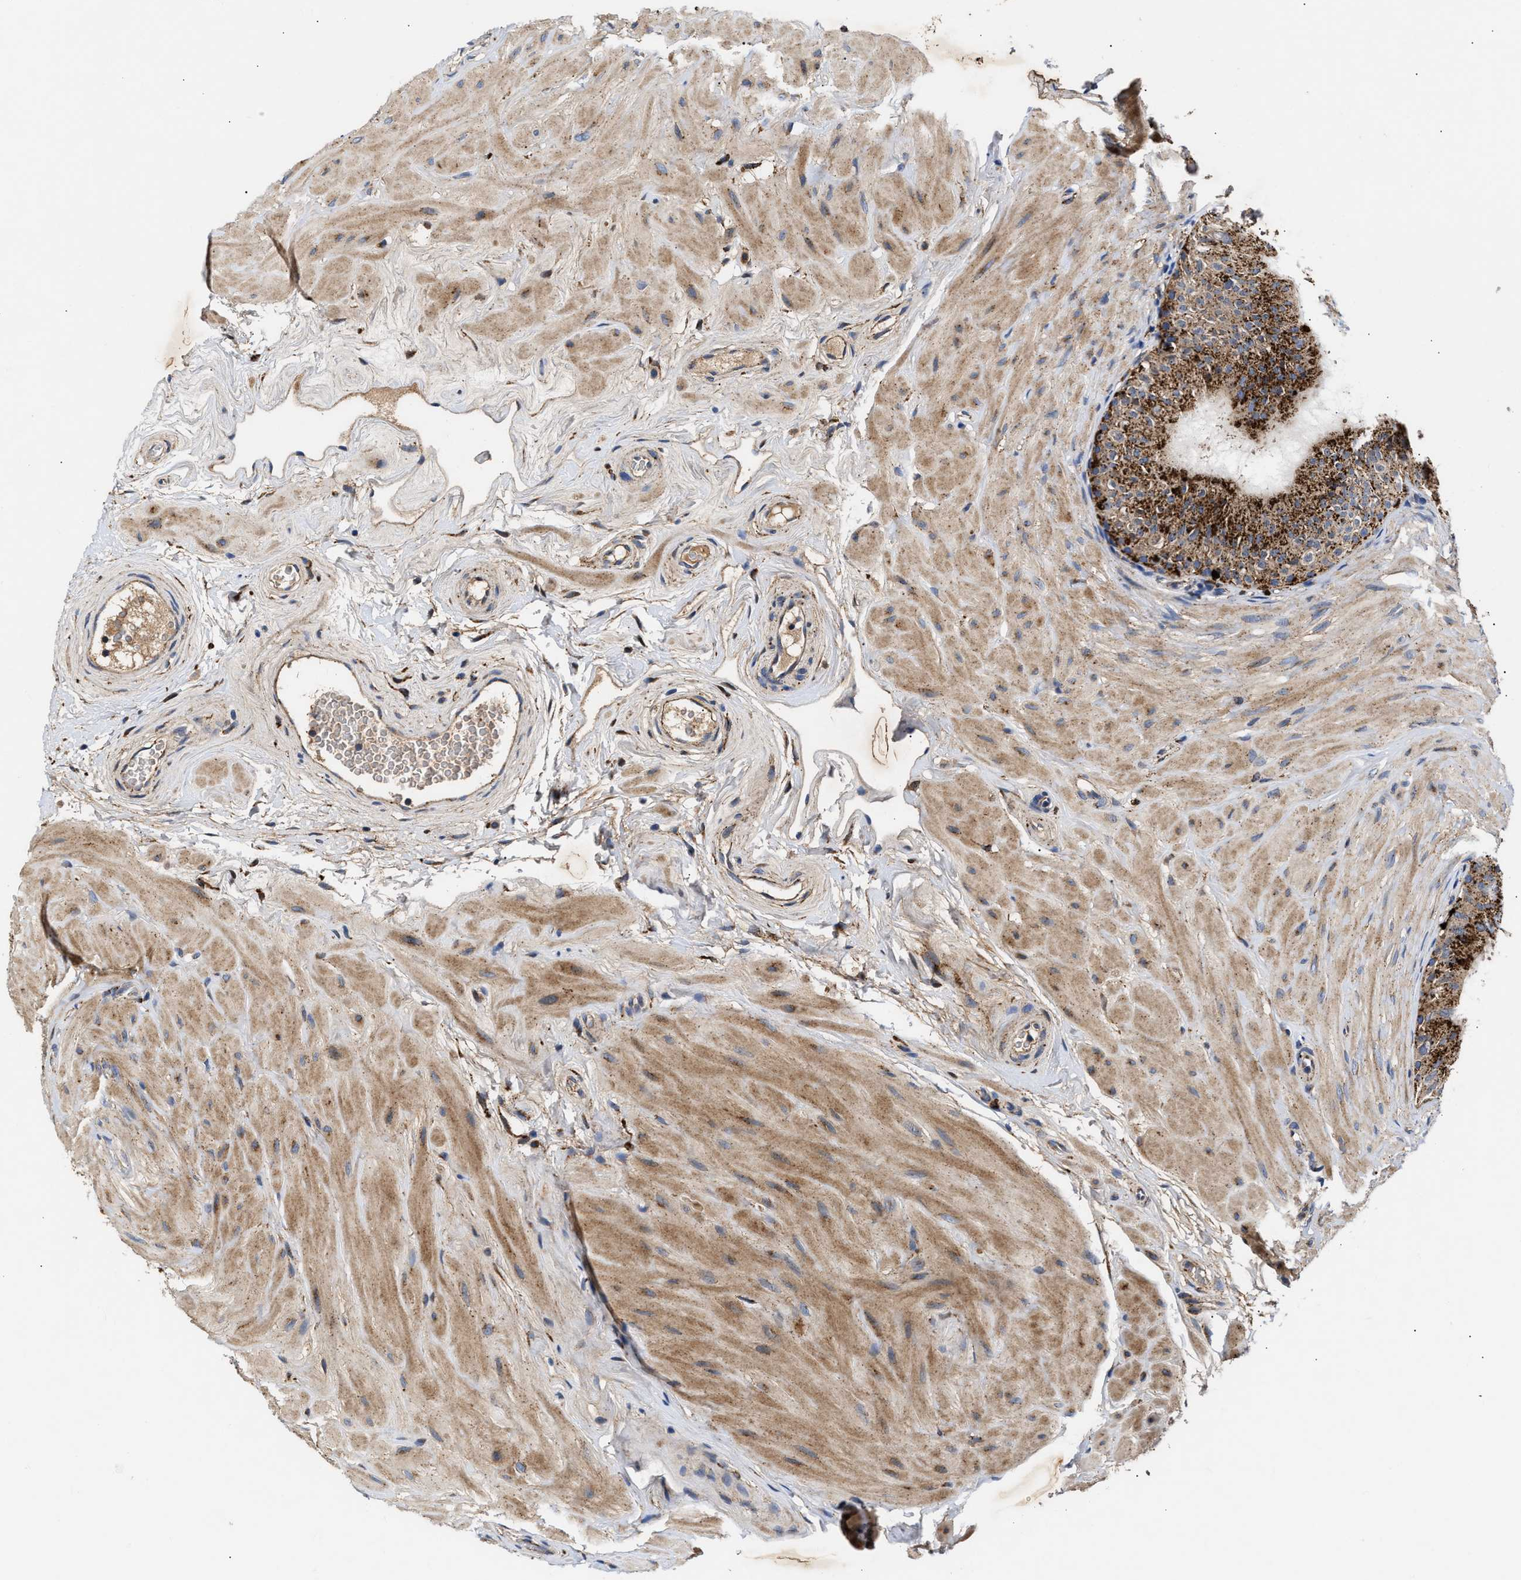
{"staining": {"intensity": "strong", "quantity": ">75%", "location": "cytoplasmic/membranous"}, "tissue": "epididymis", "cell_type": "Glandular cells", "image_type": "normal", "snomed": [{"axis": "morphology", "description": "Normal tissue, NOS"}, {"axis": "topography", "description": "Epididymis"}], "caption": "Immunohistochemistry (IHC) histopathology image of benign epididymis: epididymis stained using IHC reveals high levels of strong protein expression localized specifically in the cytoplasmic/membranous of glandular cells, appearing as a cytoplasmic/membranous brown color.", "gene": "CCDC146", "patient": {"sex": "male", "age": 34}}